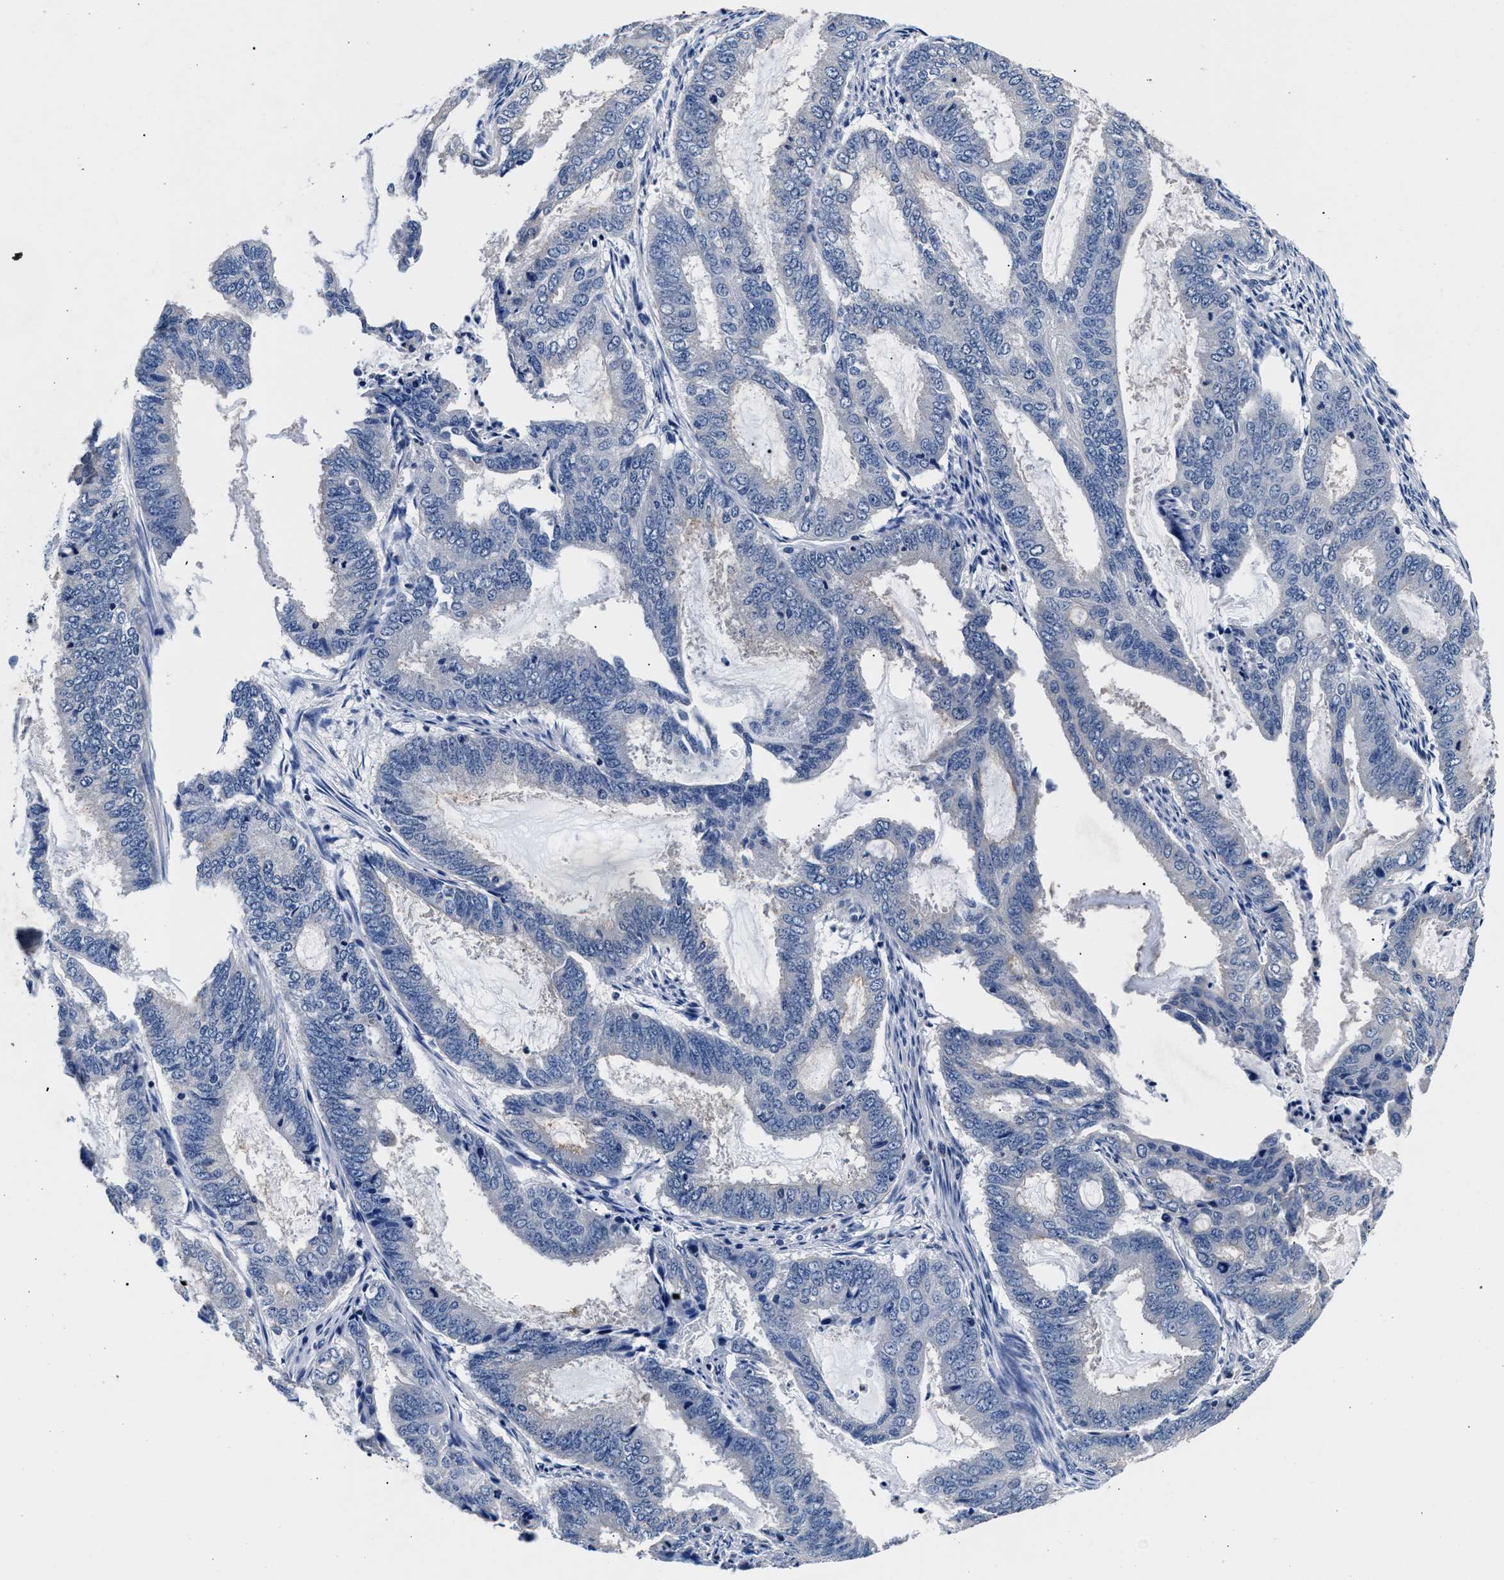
{"staining": {"intensity": "negative", "quantity": "none", "location": "none"}, "tissue": "endometrial cancer", "cell_type": "Tumor cells", "image_type": "cancer", "snomed": [{"axis": "morphology", "description": "Adenocarcinoma, NOS"}, {"axis": "topography", "description": "Endometrium"}], "caption": "Adenocarcinoma (endometrial) was stained to show a protein in brown. There is no significant expression in tumor cells. (DAB (3,3'-diaminobenzidine) immunohistochemistry with hematoxylin counter stain).", "gene": "PHF24", "patient": {"sex": "female", "age": 51}}